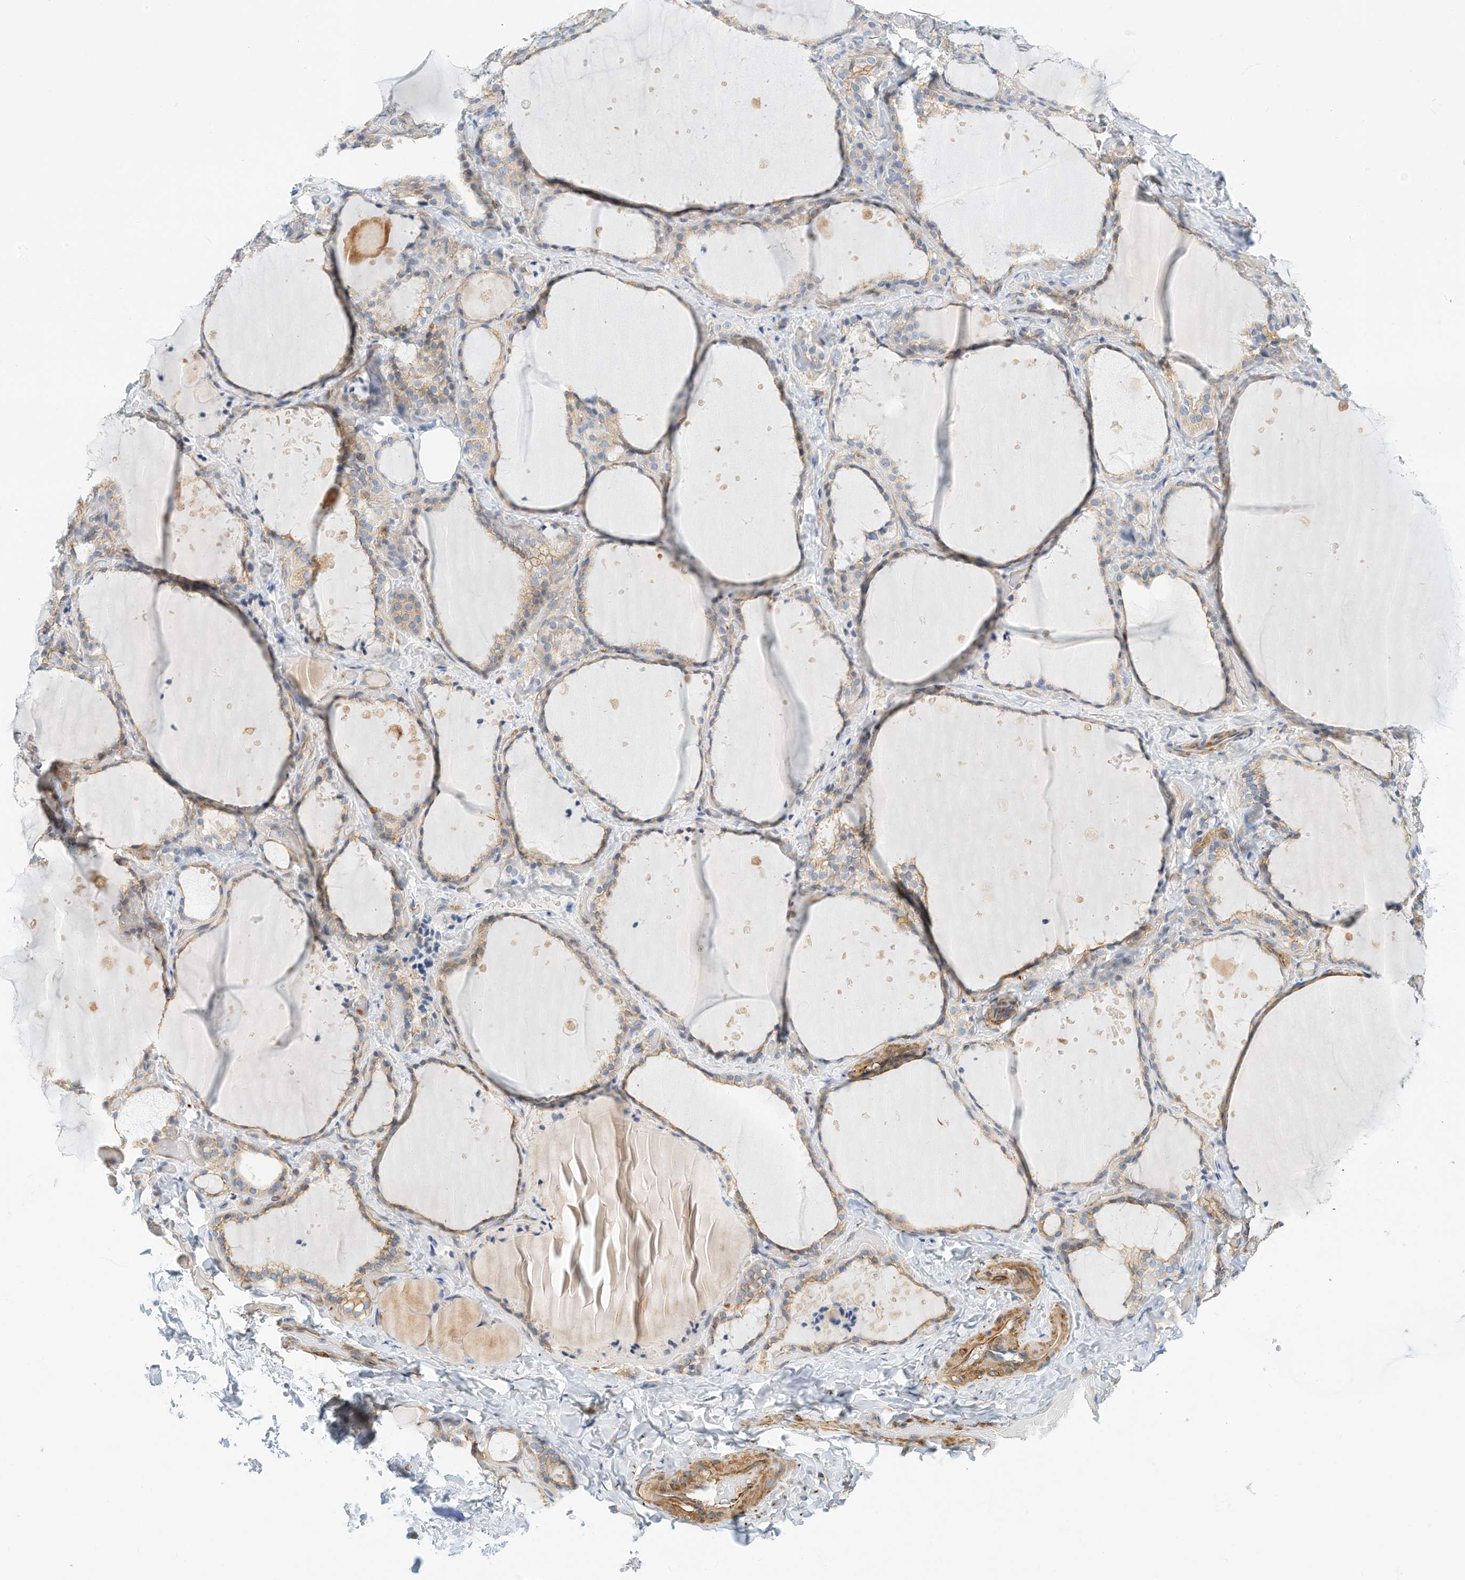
{"staining": {"intensity": "weak", "quantity": "25%-75%", "location": "cytoplasmic/membranous"}, "tissue": "thyroid gland", "cell_type": "Glandular cells", "image_type": "normal", "snomed": [{"axis": "morphology", "description": "Normal tissue, NOS"}, {"axis": "topography", "description": "Thyroid gland"}], "caption": "IHC image of normal thyroid gland: thyroid gland stained using IHC reveals low levels of weak protein expression localized specifically in the cytoplasmic/membranous of glandular cells, appearing as a cytoplasmic/membranous brown color.", "gene": "MICAL1", "patient": {"sex": "female", "age": 44}}